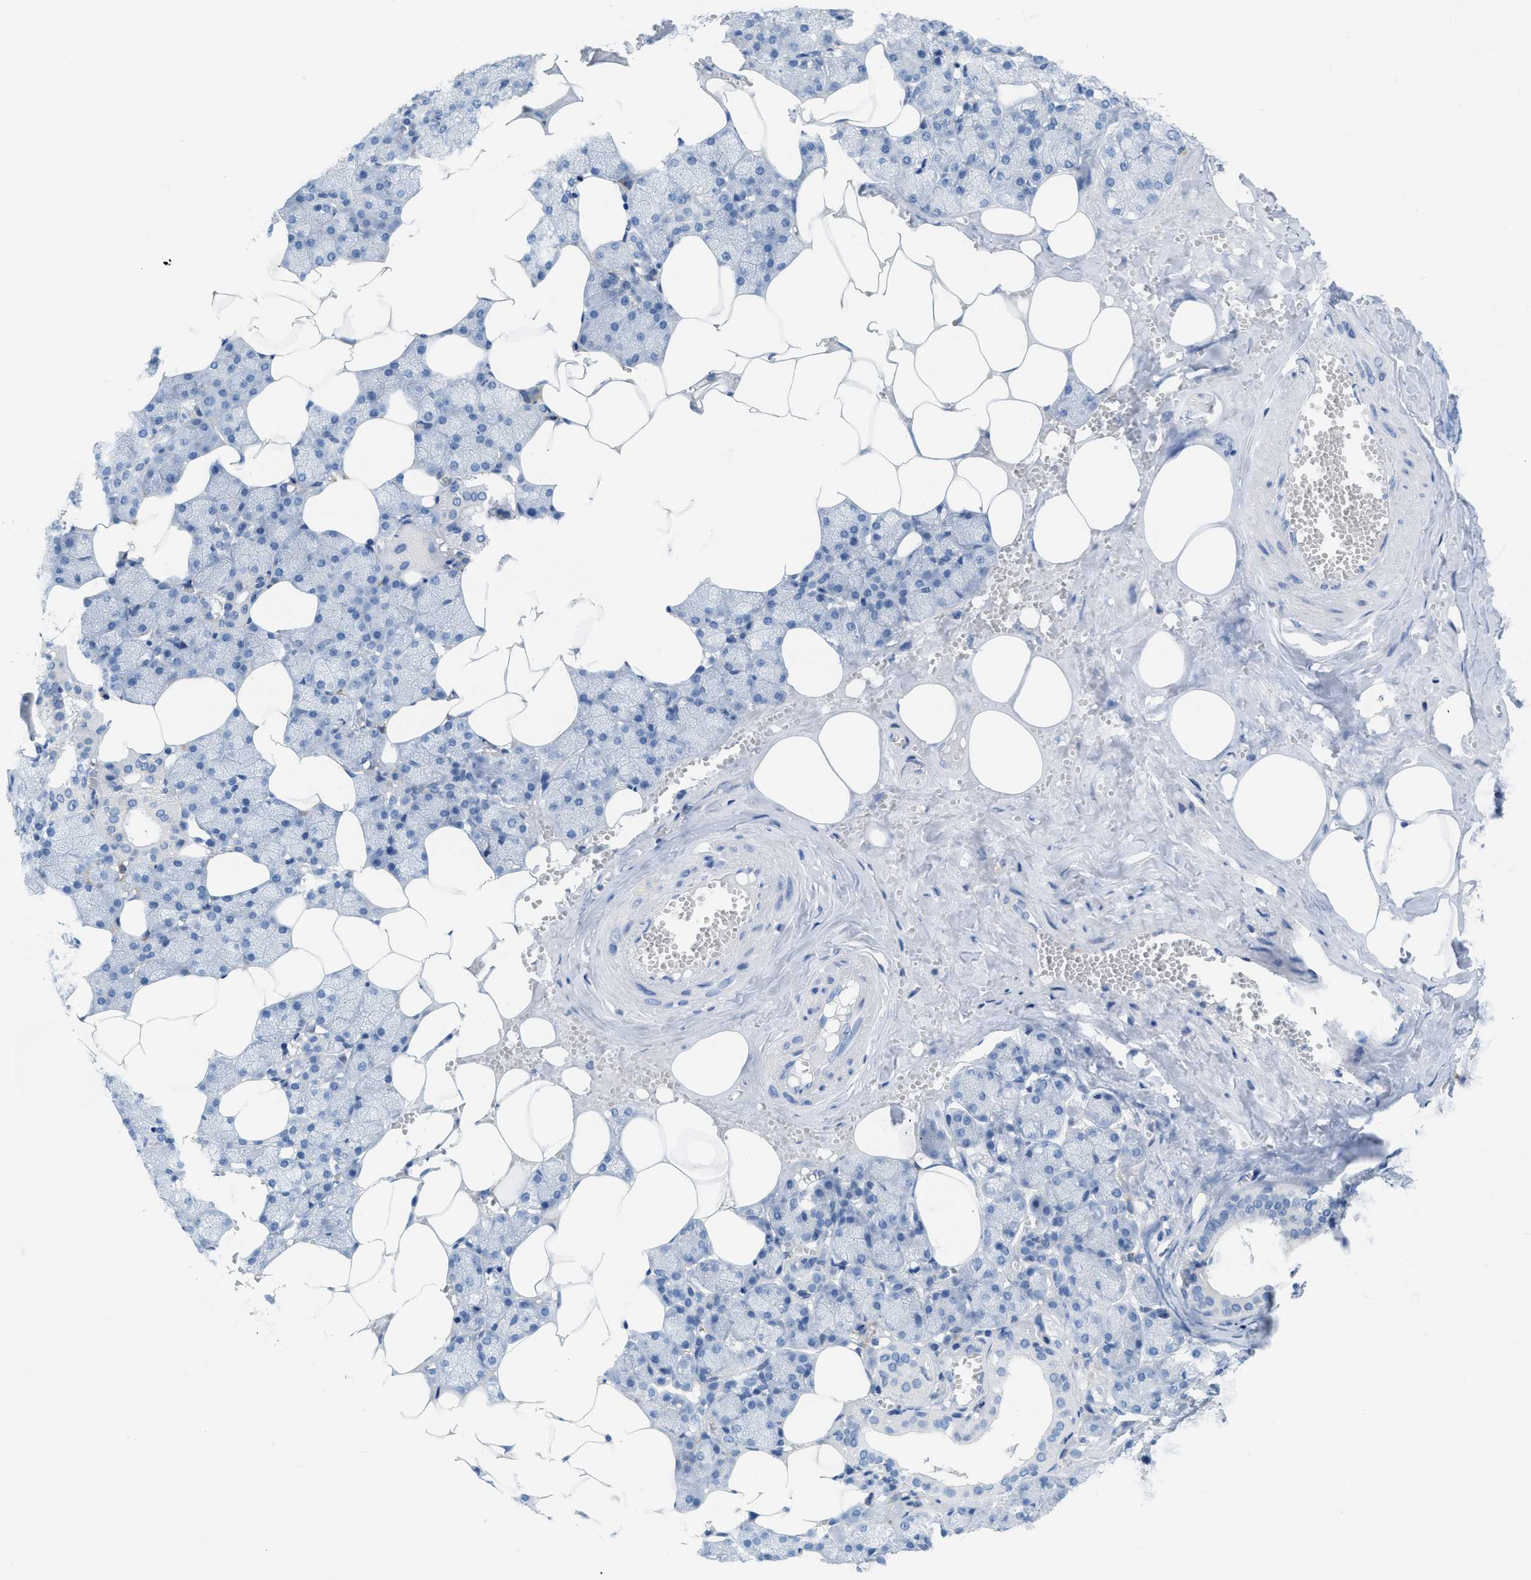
{"staining": {"intensity": "negative", "quantity": "none", "location": "none"}, "tissue": "salivary gland", "cell_type": "Glandular cells", "image_type": "normal", "snomed": [{"axis": "morphology", "description": "Normal tissue, NOS"}, {"axis": "topography", "description": "Salivary gland"}], "caption": "Immunohistochemistry photomicrograph of unremarkable salivary gland stained for a protein (brown), which reveals no positivity in glandular cells. (Brightfield microscopy of DAB (3,3'-diaminobenzidine) immunohistochemistry (IHC) at high magnification).", "gene": "ASGR1", "patient": {"sex": "male", "age": 62}}